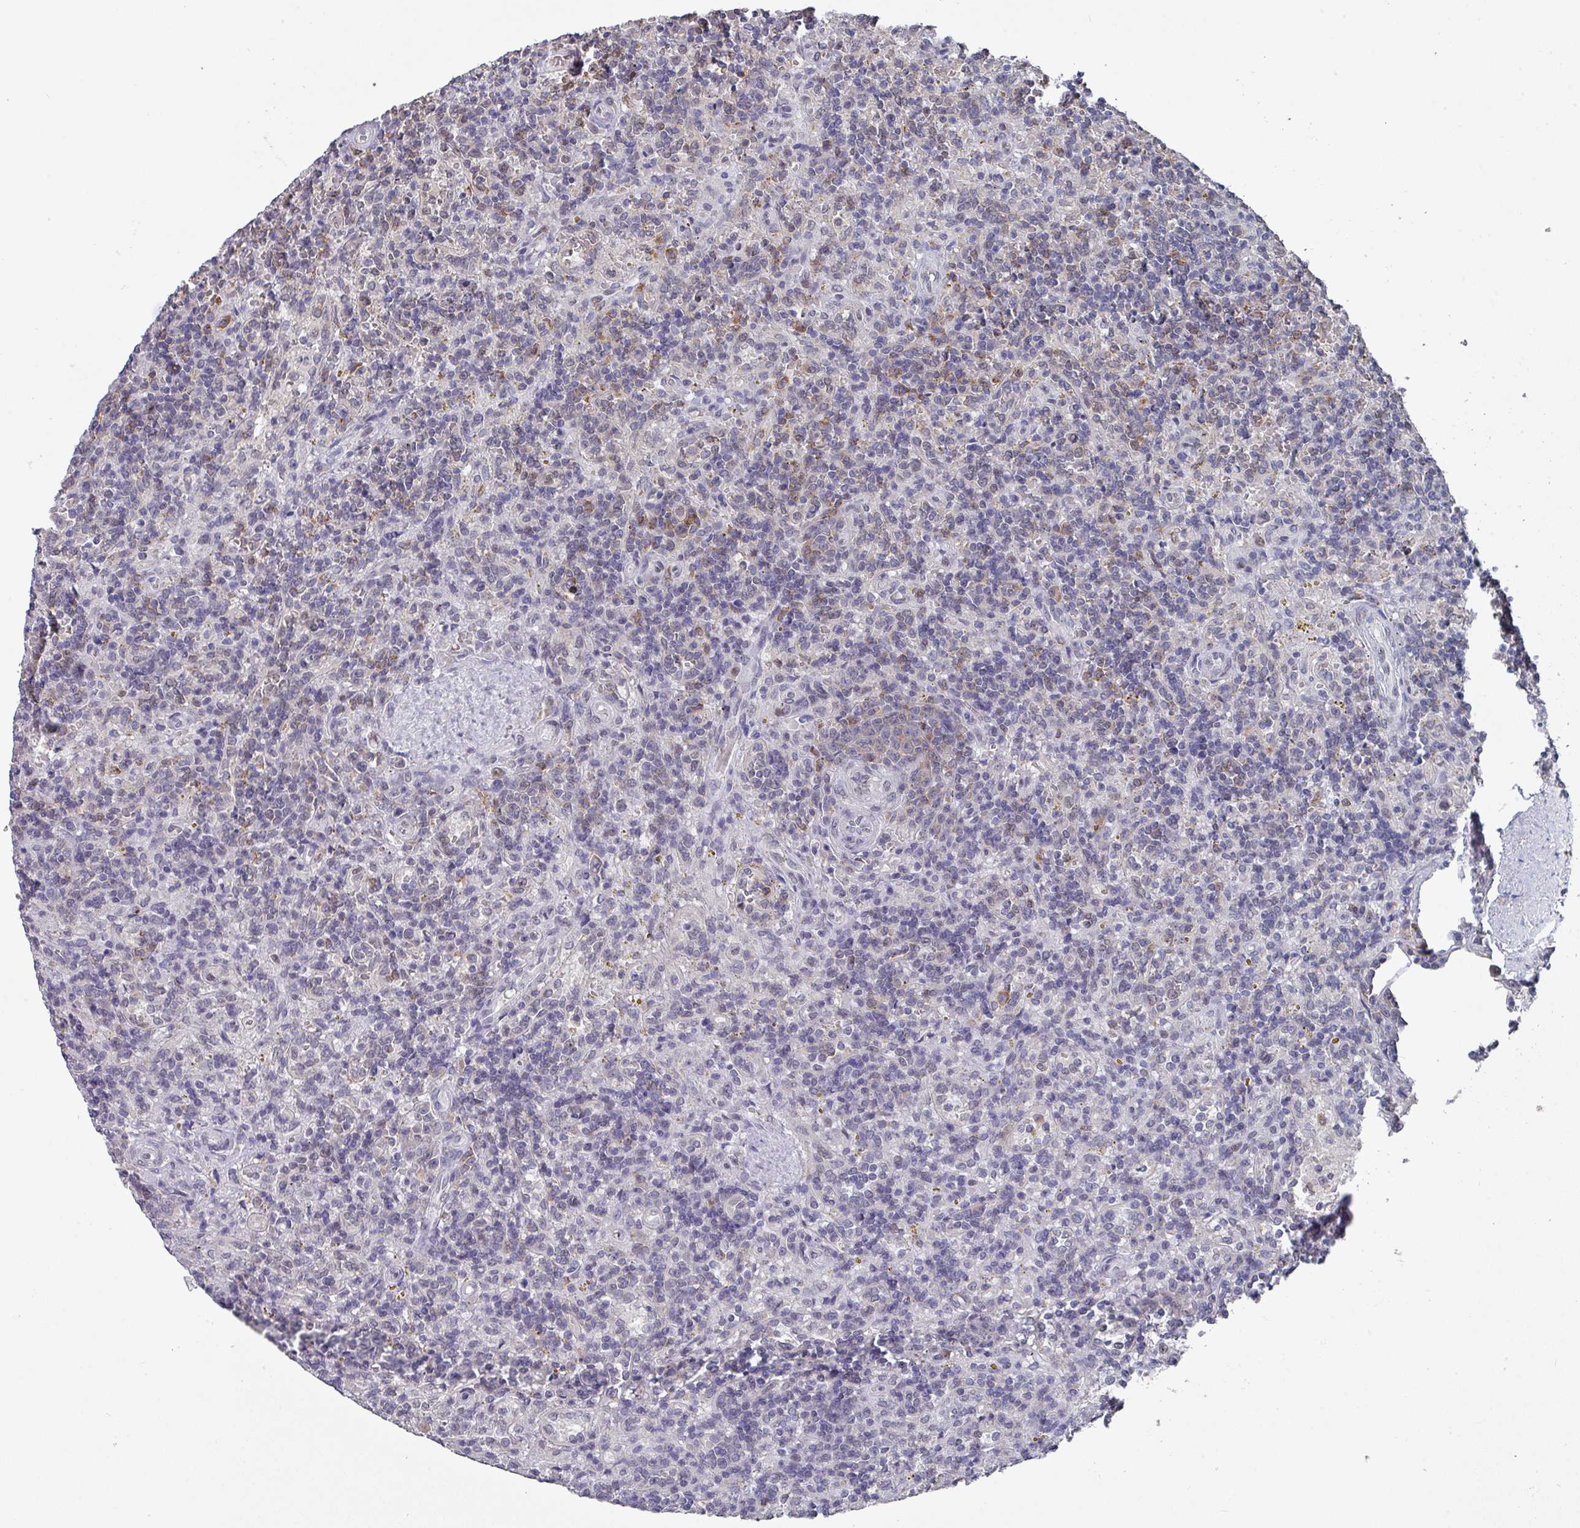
{"staining": {"intensity": "negative", "quantity": "none", "location": "none"}, "tissue": "lymphoma", "cell_type": "Tumor cells", "image_type": "cancer", "snomed": [{"axis": "morphology", "description": "Malignant lymphoma, non-Hodgkin's type, Low grade"}, {"axis": "topography", "description": "Spleen"}], "caption": "Tumor cells show no significant protein expression in low-grade malignant lymphoma, non-Hodgkin's type. Nuclei are stained in blue.", "gene": "RASAL3", "patient": {"sex": "male", "age": 67}}